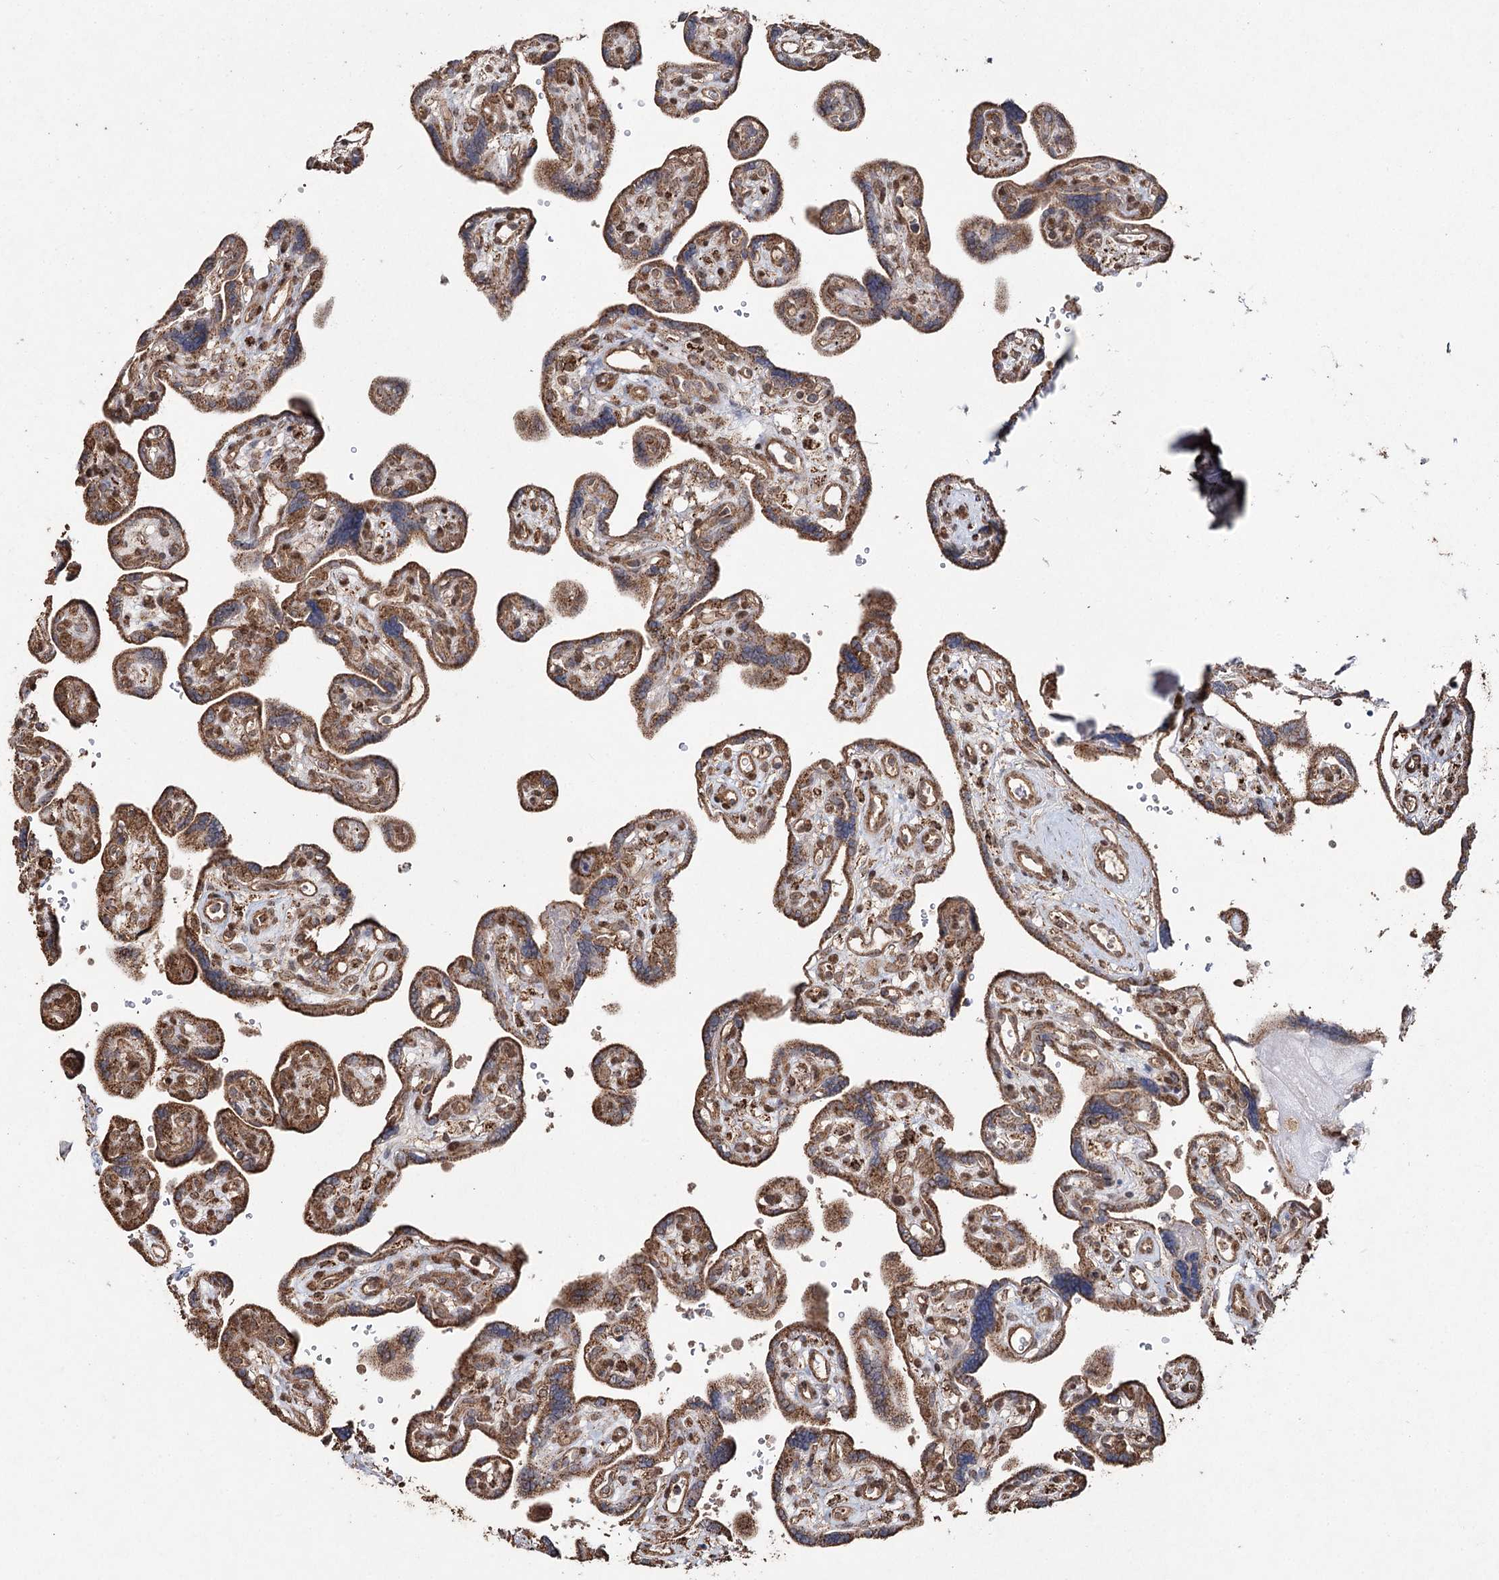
{"staining": {"intensity": "moderate", "quantity": "25%-75%", "location": "cytoplasmic/membranous"}, "tissue": "placenta", "cell_type": "Trophoblastic cells", "image_type": "normal", "snomed": [{"axis": "morphology", "description": "Normal tissue, NOS"}, {"axis": "topography", "description": "Placenta"}], "caption": "Protein staining of normal placenta shows moderate cytoplasmic/membranous expression in approximately 25%-75% of trophoblastic cells.", "gene": "SLF2", "patient": {"sex": "female", "age": 39}}